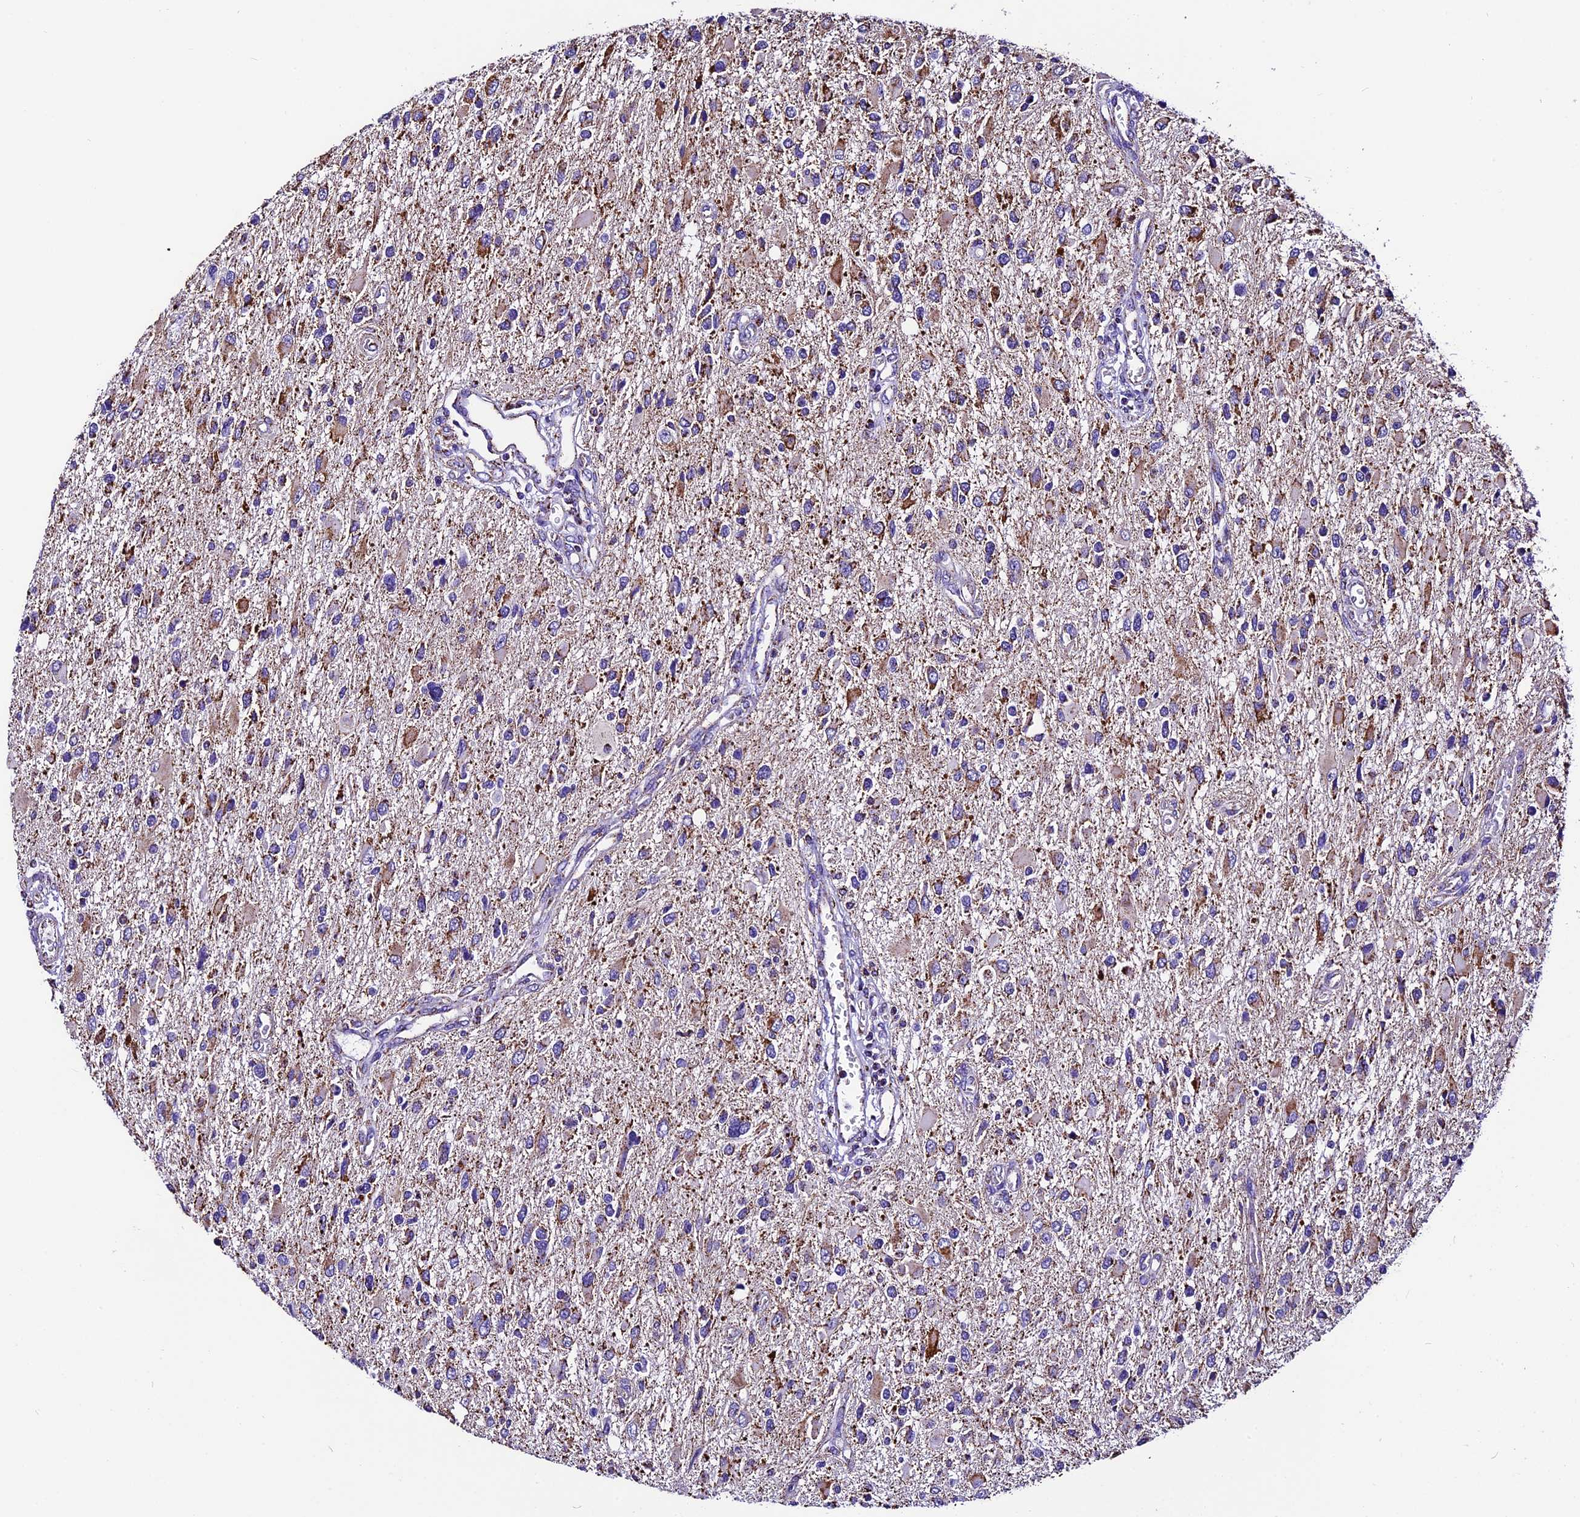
{"staining": {"intensity": "moderate", "quantity": "25%-75%", "location": "cytoplasmic/membranous"}, "tissue": "glioma", "cell_type": "Tumor cells", "image_type": "cancer", "snomed": [{"axis": "morphology", "description": "Glioma, malignant, High grade"}, {"axis": "topography", "description": "Brain"}], "caption": "An image of glioma stained for a protein demonstrates moderate cytoplasmic/membranous brown staining in tumor cells. The staining is performed using DAB brown chromogen to label protein expression. The nuclei are counter-stained blue using hematoxylin.", "gene": "DCAF5", "patient": {"sex": "male", "age": 53}}